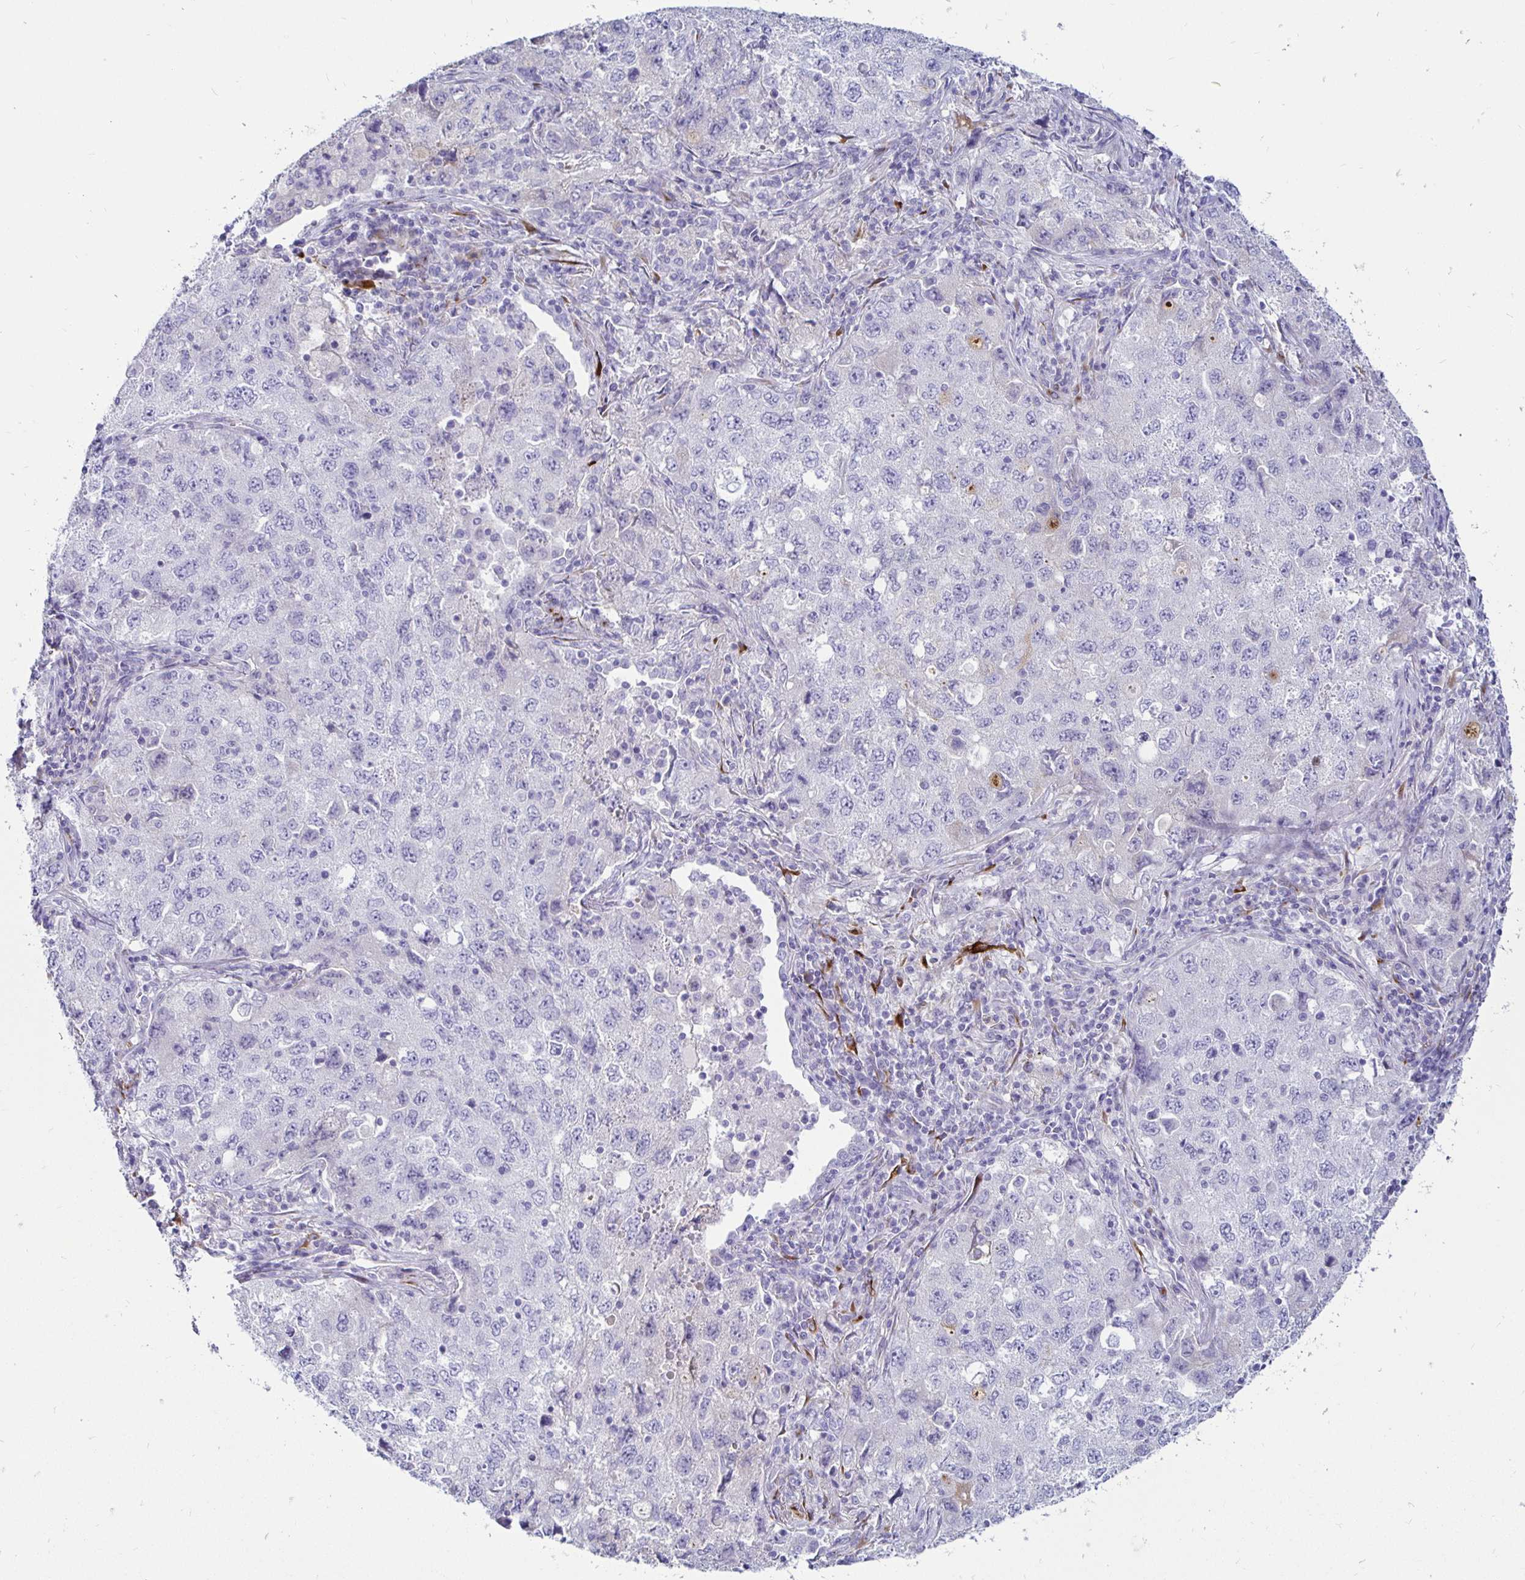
{"staining": {"intensity": "negative", "quantity": "none", "location": "none"}, "tissue": "lung cancer", "cell_type": "Tumor cells", "image_type": "cancer", "snomed": [{"axis": "morphology", "description": "Adenocarcinoma, NOS"}, {"axis": "topography", "description": "Lung"}], "caption": "This is an immunohistochemistry image of lung adenocarcinoma. There is no staining in tumor cells.", "gene": "TIMP1", "patient": {"sex": "female", "age": 57}}